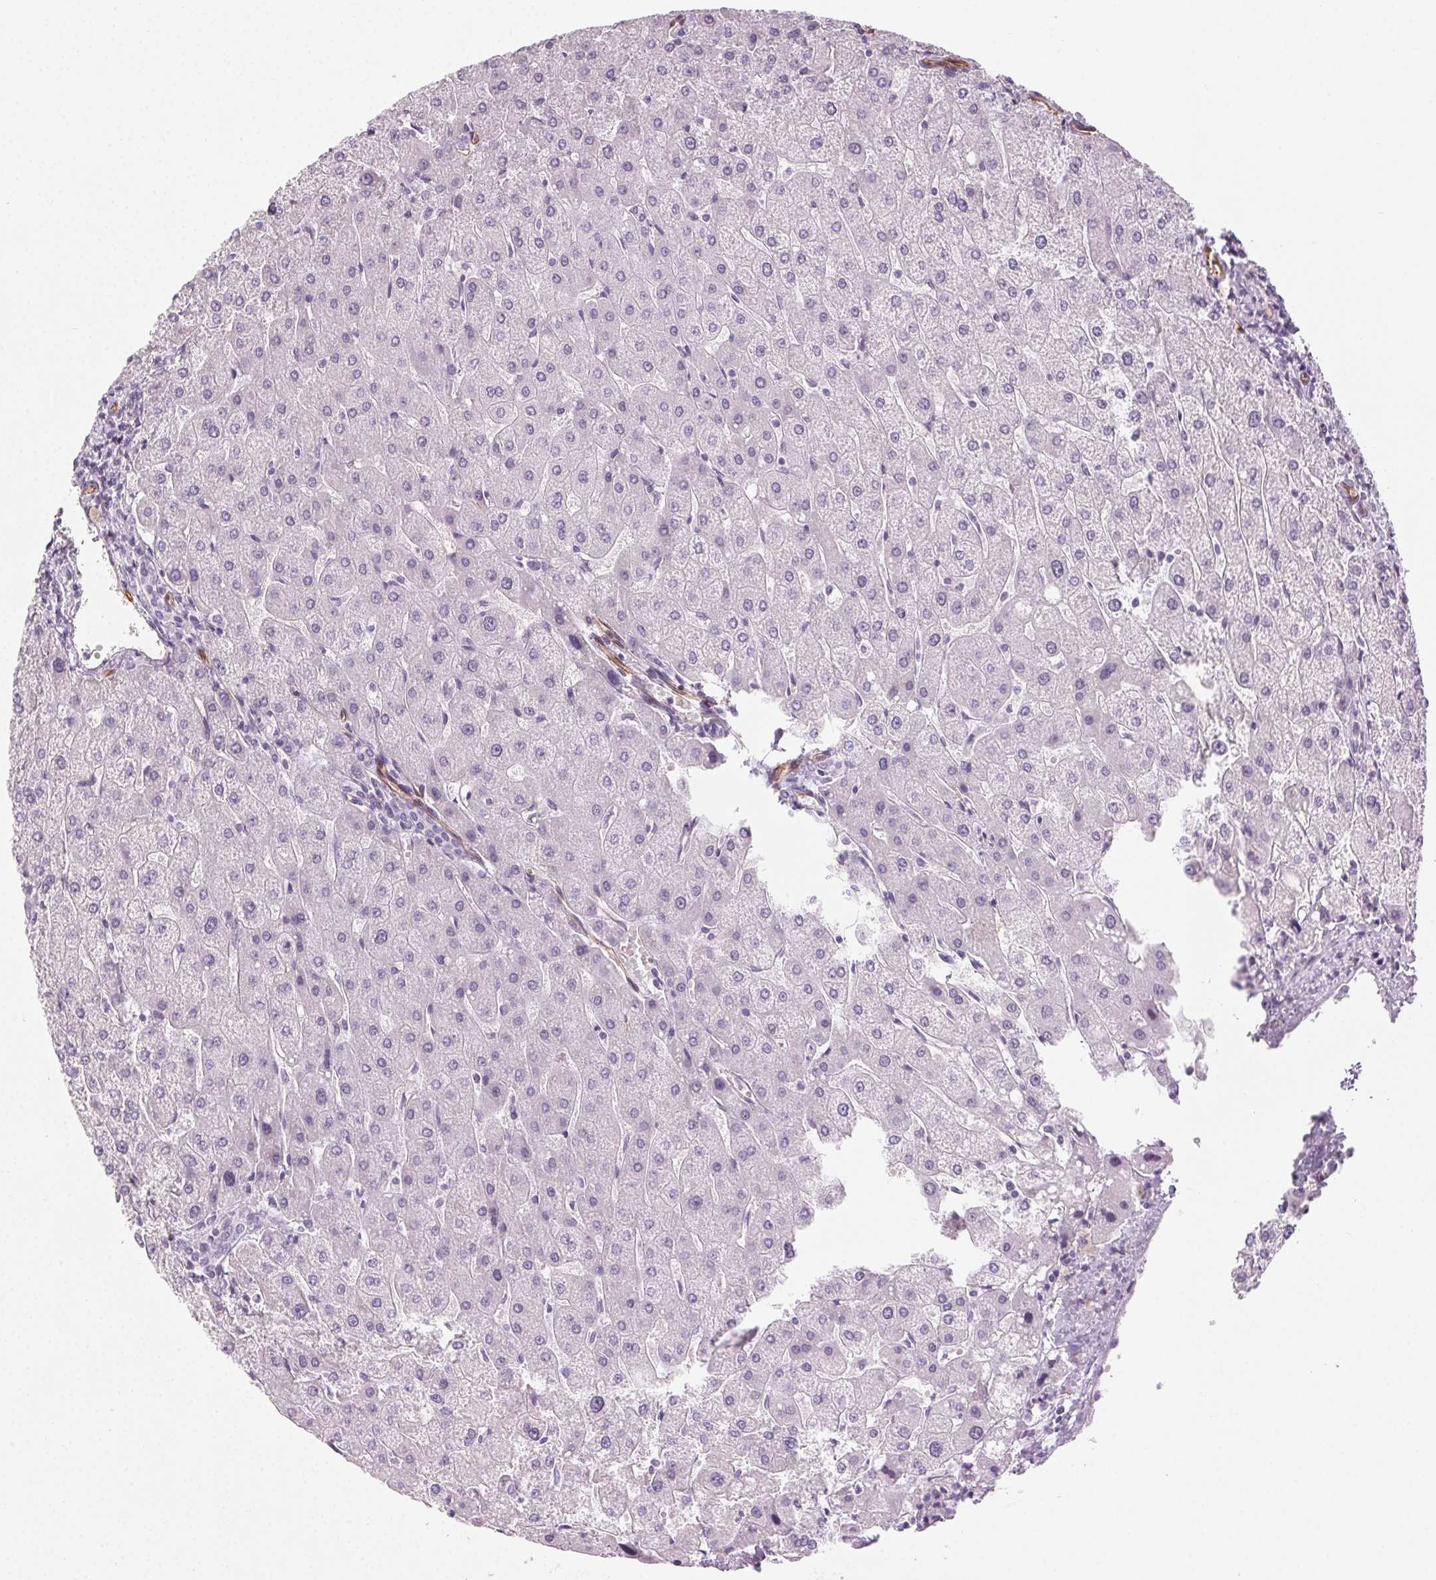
{"staining": {"intensity": "negative", "quantity": "none", "location": "none"}, "tissue": "liver", "cell_type": "Cholangiocytes", "image_type": "normal", "snomed": [{"axis": "morphology", "description": "Normal tissue, NOS"}, {"axis": "topography", "description": "Liver"}], "caption": "Immunohistochemistry of normal liver displays no staining in cholangiocytes.", "gene": "AIF1L", "patient": {"sex": "male", "age": 67}}